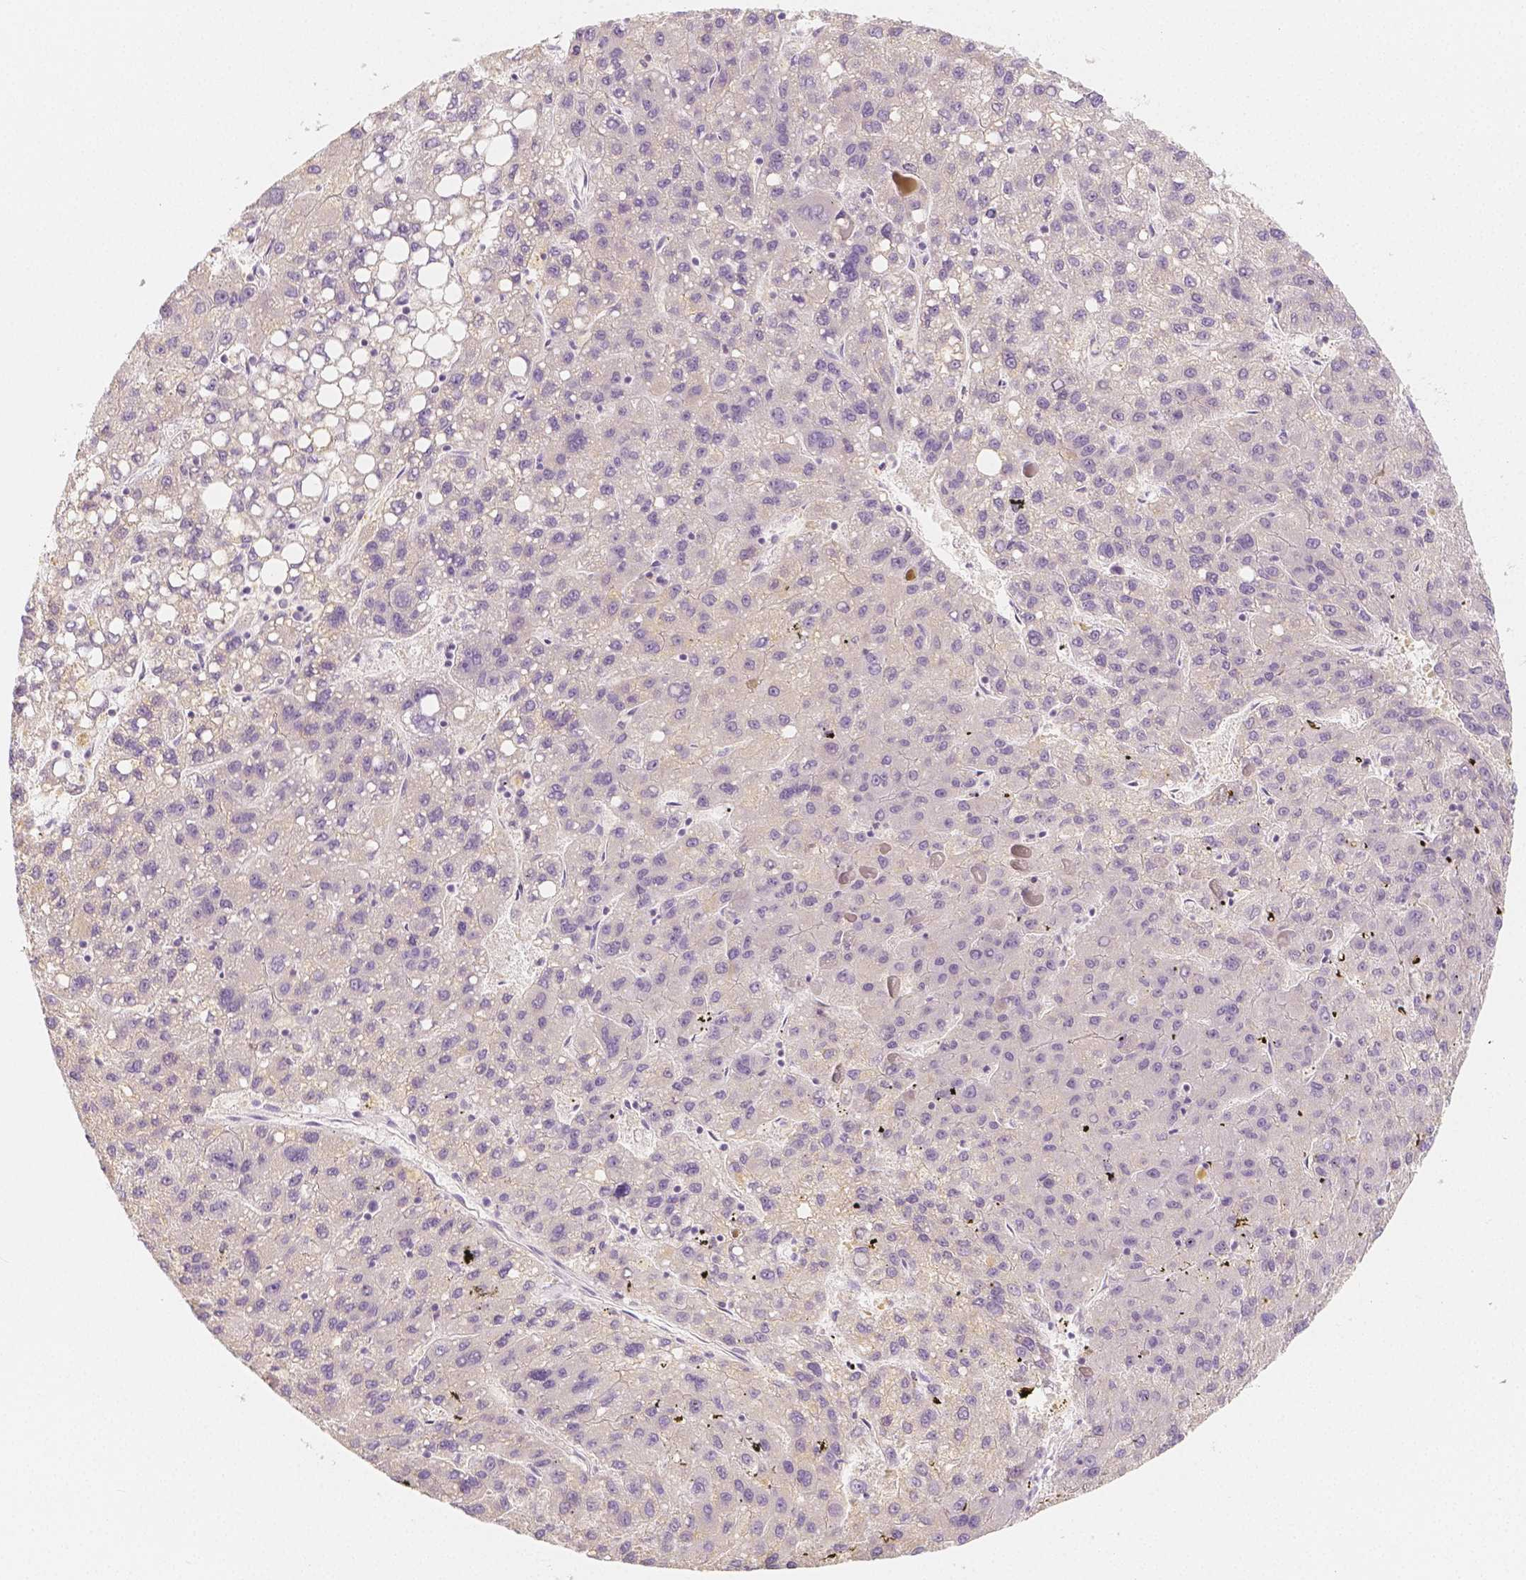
{"staining": {"intensity": "negative", "quantity": "none", "location": "none"}, "tissue": "liver cancer", "cell_type": "Tumor cells", "image_type": "cancer", "snomed": [{"axis": "morphology", "description": "Carcinoma, Hepatocellular, NOS"}, {"axis": "topography", "description": "Liver"}], "caption": "High power microscopy image of an IHC image of liver hepatocellular carcinoma, revealing no significant positivity in tumor cells. (Brightfield microscopy of DAB immunohistochemistry (IHC) at high magnification).", "gene": "BATF", "patient": {"sex": "female", "age": 82}}